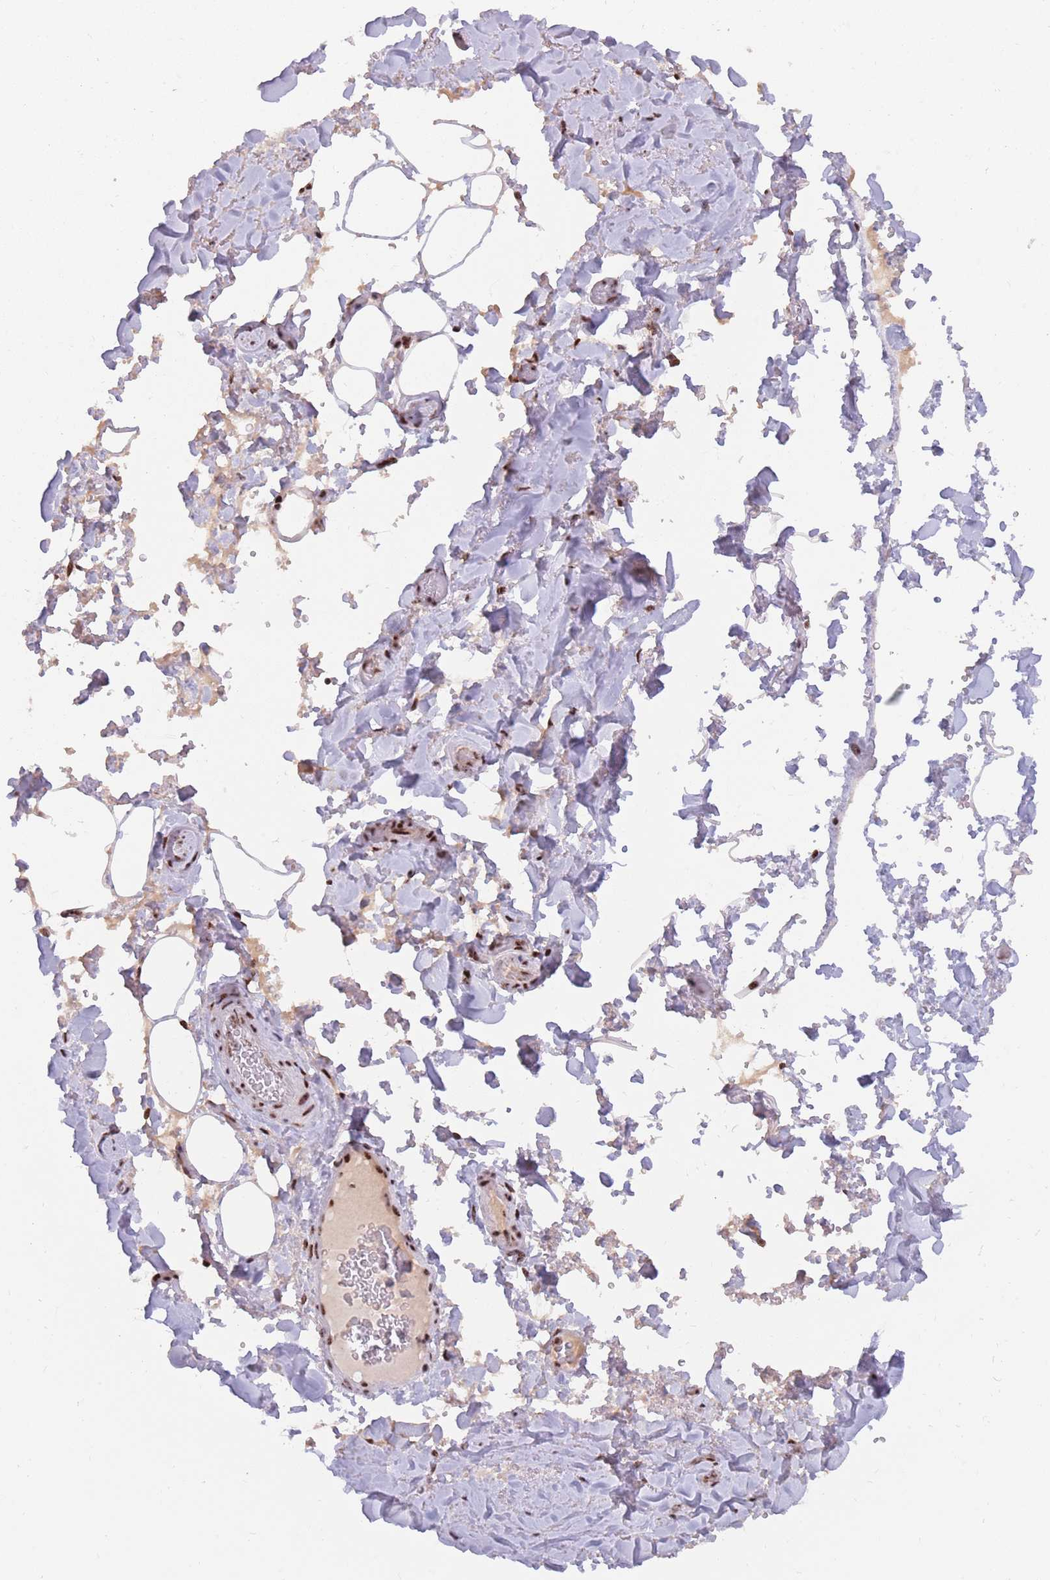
{"staining": {"intensity": "strong", "quantity": "<25%", "location": "nuclear"}, "tissue": "adipose tissue", "cell_type": "Adipocytes", "image_type": "normal", "snomed": [{"axis": "morphology", "description": "Normal tissue, NOS"}, {"axis": "topography", "description": "Rectum"}, {"axis": "topography", "description": "Peripheral nerve tissue"}], "caption": "Immunohistochemistry staining of normal adipose tissue, which displays medium levels of strong nuclear staining in approximately <25% of adipocytes indicating strong nuclear protein staining. The staining was performed using DAB (3,3'-diaminobenzidine) (brown) for protein detection and nuclei were counterstained in hematoxylin (blue).", "gene": "TMEM35B", "patient": {"sex": "female", "age": 69}}